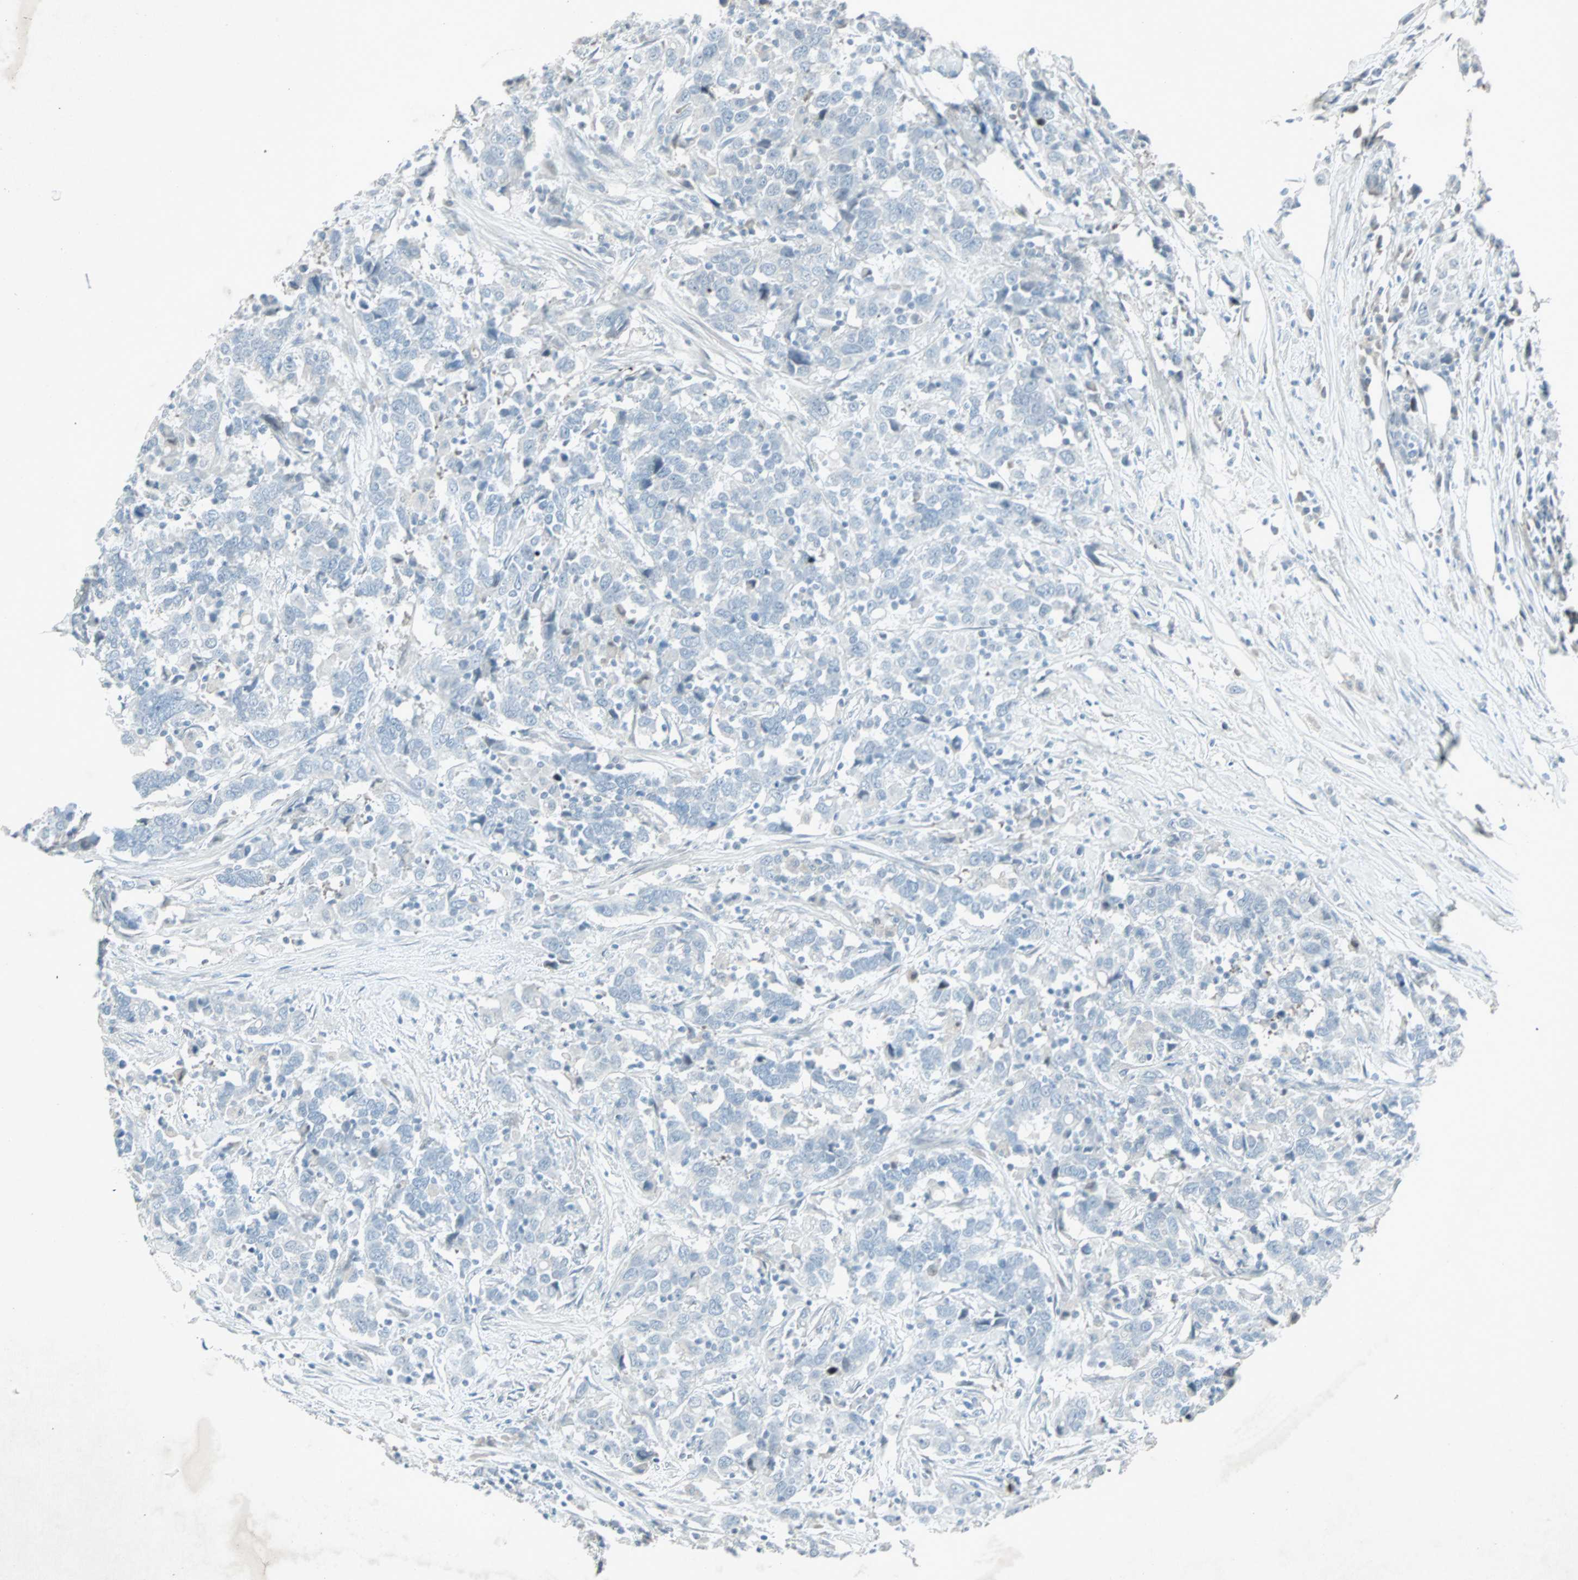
{"staining": {"intensity": "negative", "quantity": "none", "location": "none"}, "tissue": "urothelial cancer", "cell_type": "Tumor cells", "image_type": "cancer", "snomed": [{"axis": "morphology", "description": "Urothelial carcinoma, High grade"}, {"axis": "topography", "description": "Urinary bladder"}], "caption": "High power microscopy histopathology image of an immunohistochemistry (IHC) histopathology image of urothelial cancer, revealing no significant expression in tumor cells.", "gene": "LANCL3", "patient": {"sex": "male", "age": 61}}